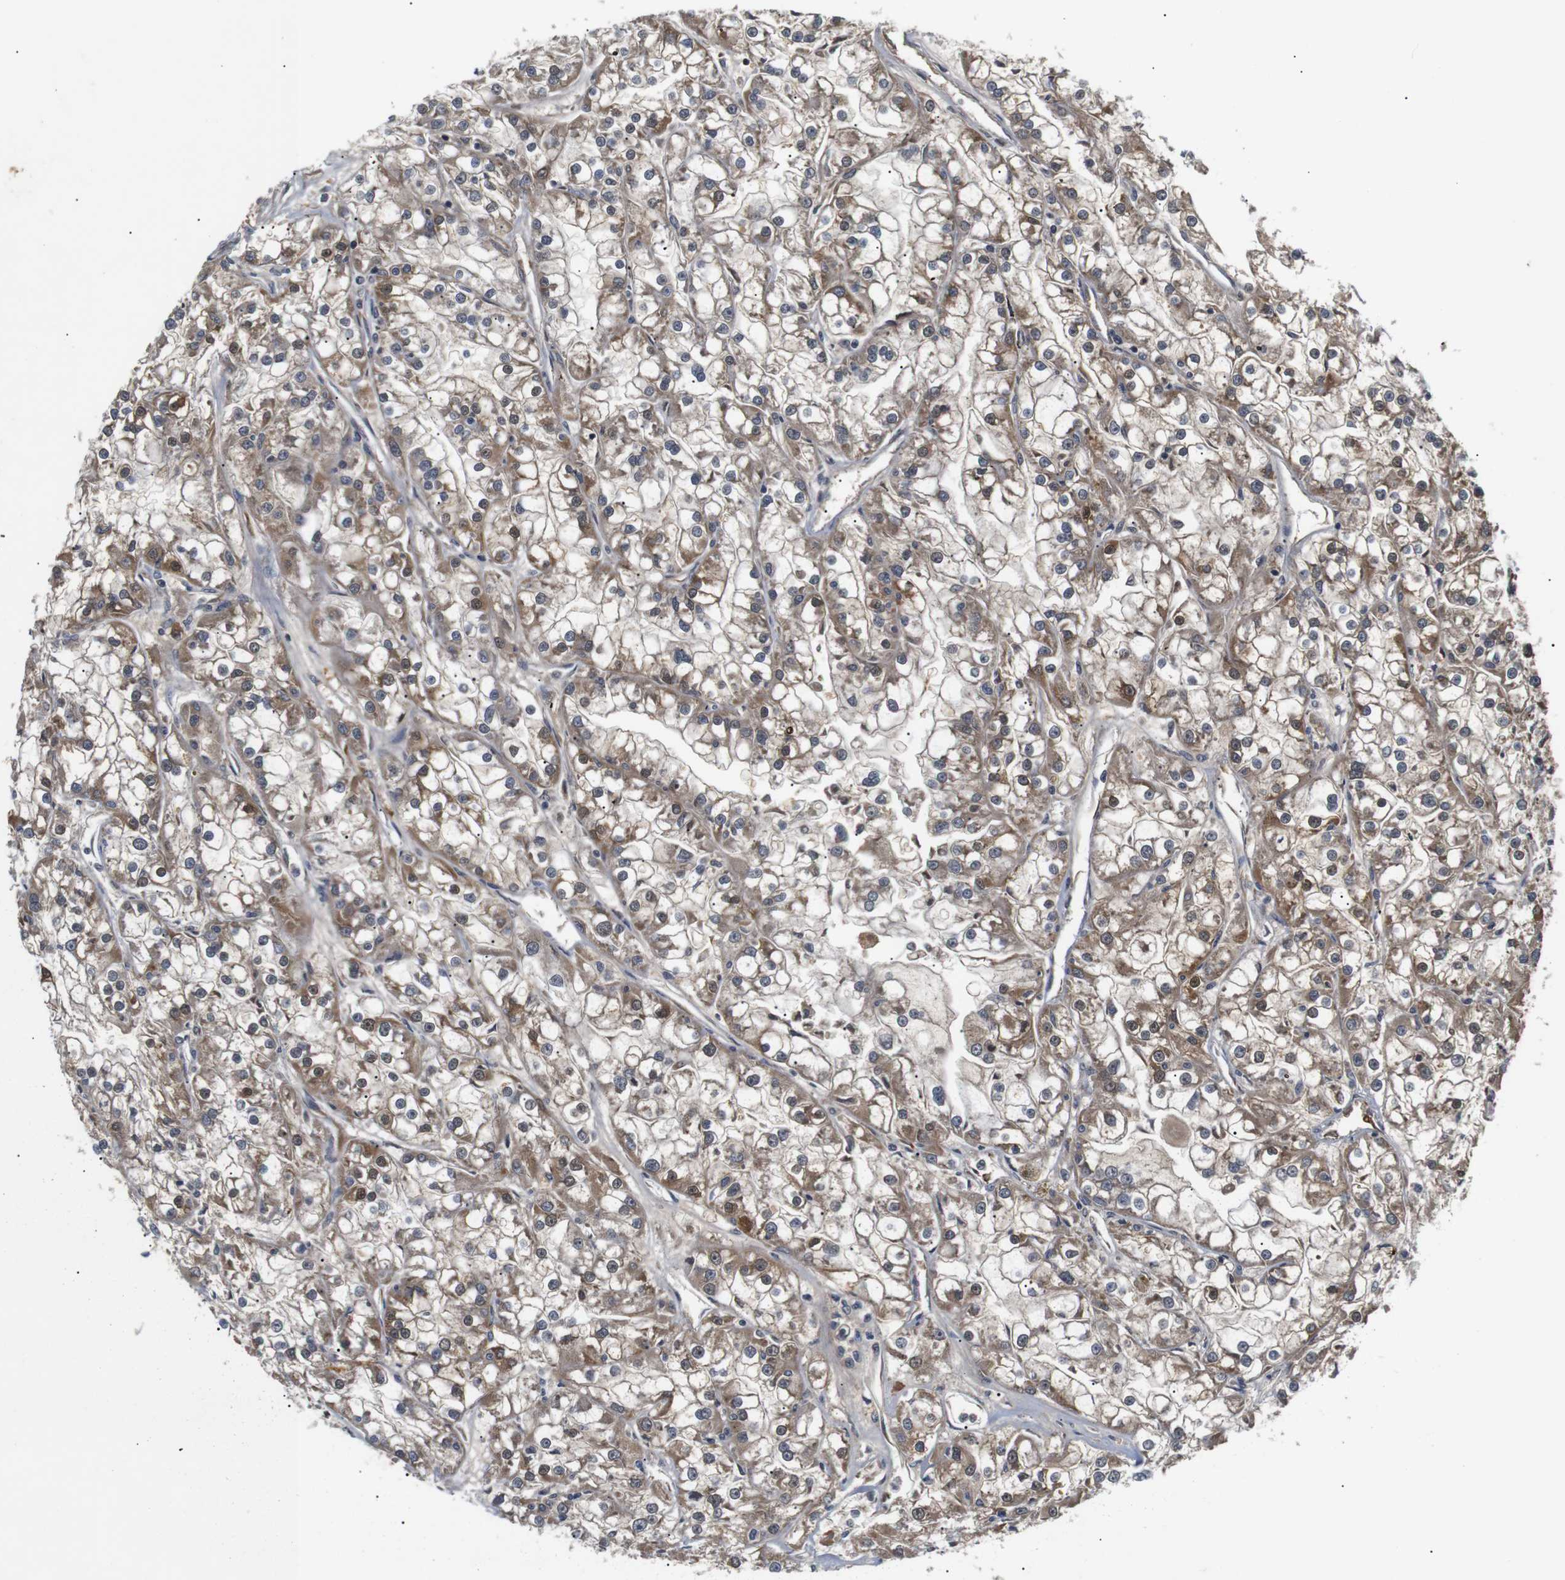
{"staining": {"intensity": "moderate", "quantity": ">75%", "location": "cytoplasmic/membranous"}, "tissue": "renal cancer", "cell_type": "Tumor cells", "image_type": "cancer", "snomed": [{"axis": "morphology", "description": "Adenocarcinoma, NOS"}, {"axis": "topography", "description": "Kidney"}], "caption": "Immunohistochemistry staining of renal cancer, which exhibits medium levels of moderate cytoplasmic/membranous positivity in approximately >75% of tumor cells indicating moderate cytoplasmic/membranous protein expression. The staining was performed using DAB (brown) for protein detection and nuclei were counterstained in hematoxylin (blue).", "gene": "RIPK1", "patient": {"sex": "female", "age": 52}}